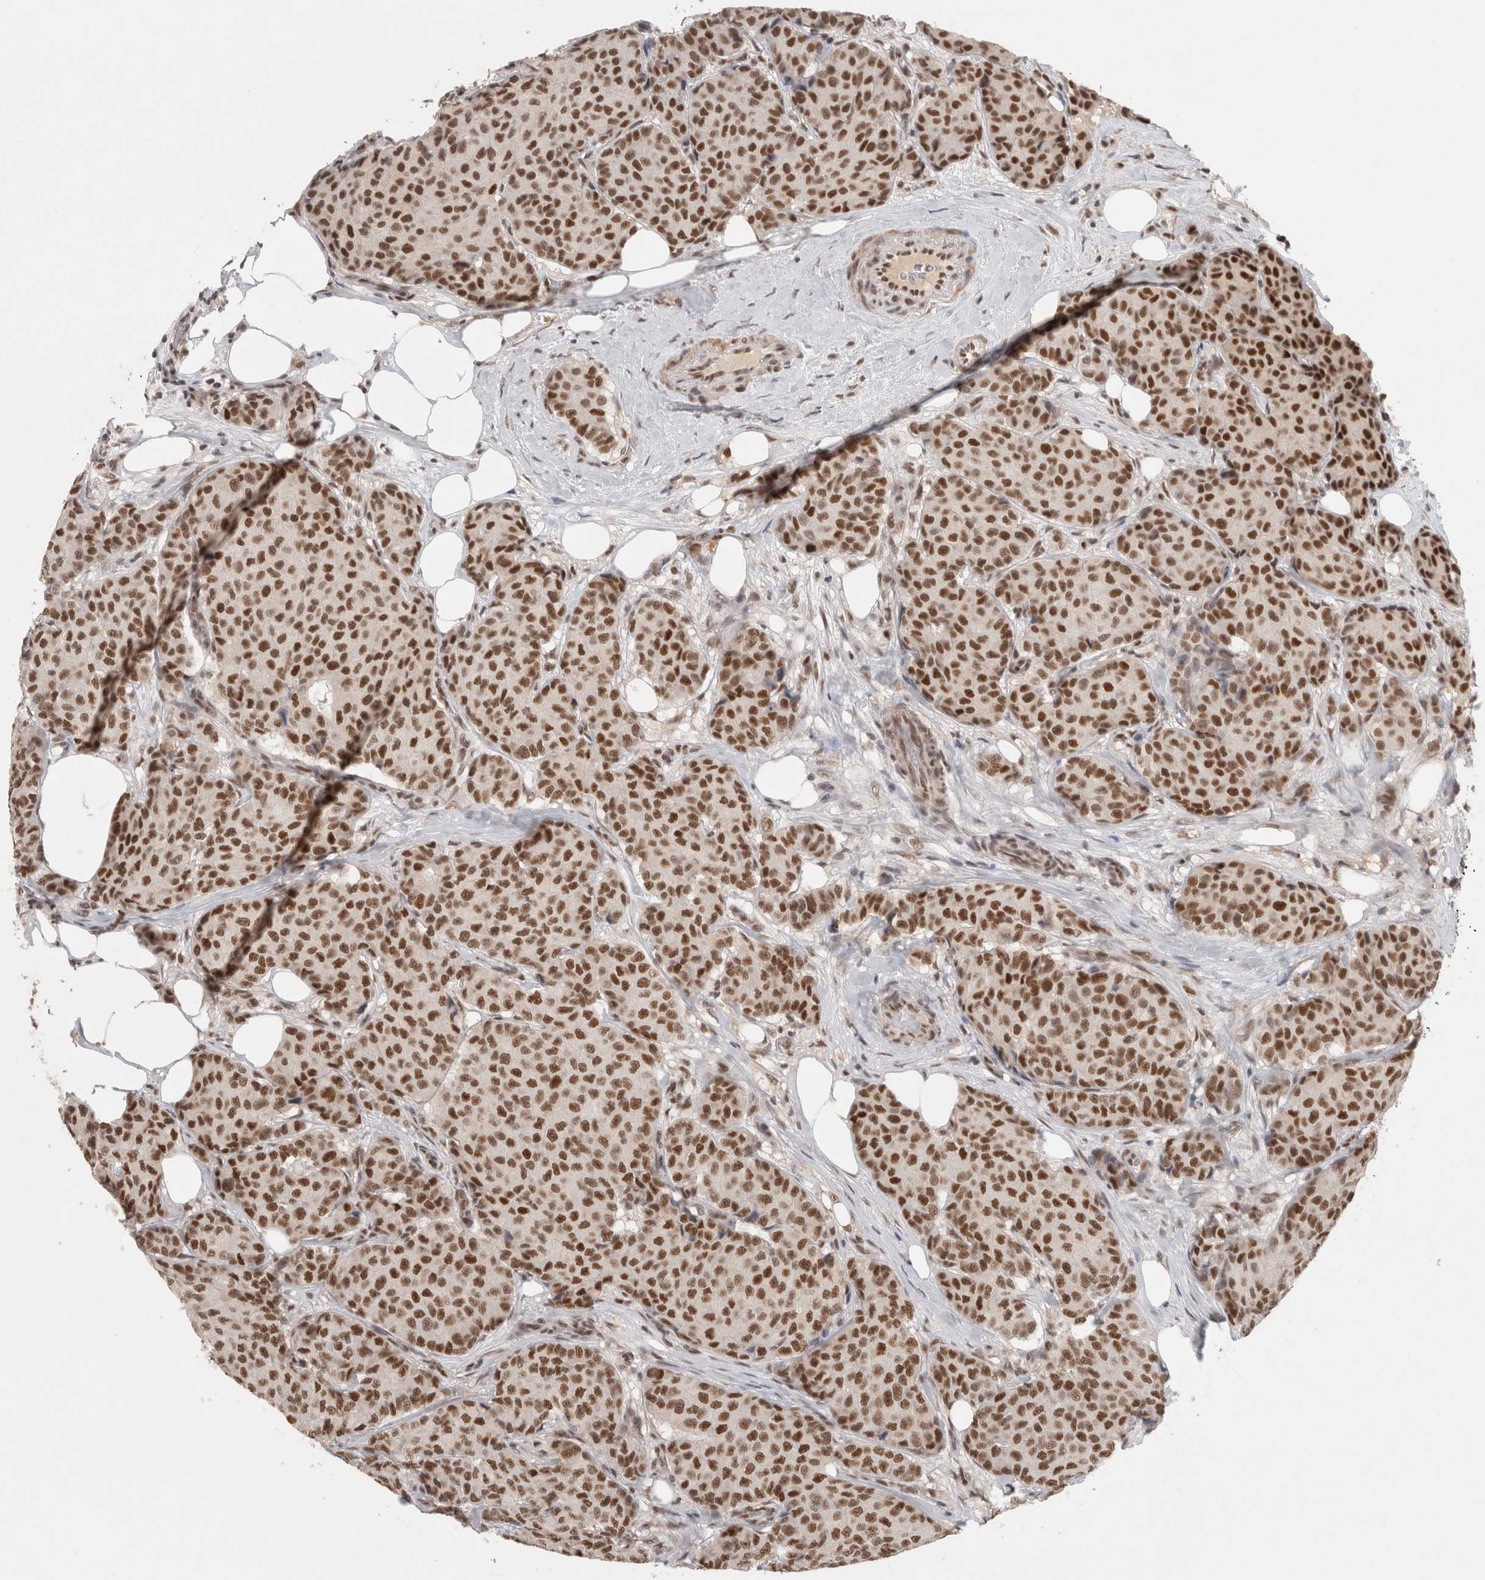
{"staining": {"intensity": "strong", "quantity": ">75%", "location": "nuclear"}, "tissue": "breast cancer", "cell_type": "Tumor cells", "image_type": "cancer", "snomed": [{"axis": "morphology", "description": "Duct carcinoma"}, {"axis": "topography", "description": "Breast"}], "caption": "High-power microscopy captured an immunohistochemistry histopathology image of breast invasive ductal carcinoma, revealing strong nuclear positivity in about >75% of tumor cells. (DAB IHC with brightfield microscopy, high magnification).", "gene": "ZNF830", "patient": {"sex": "female", "age": 75}}